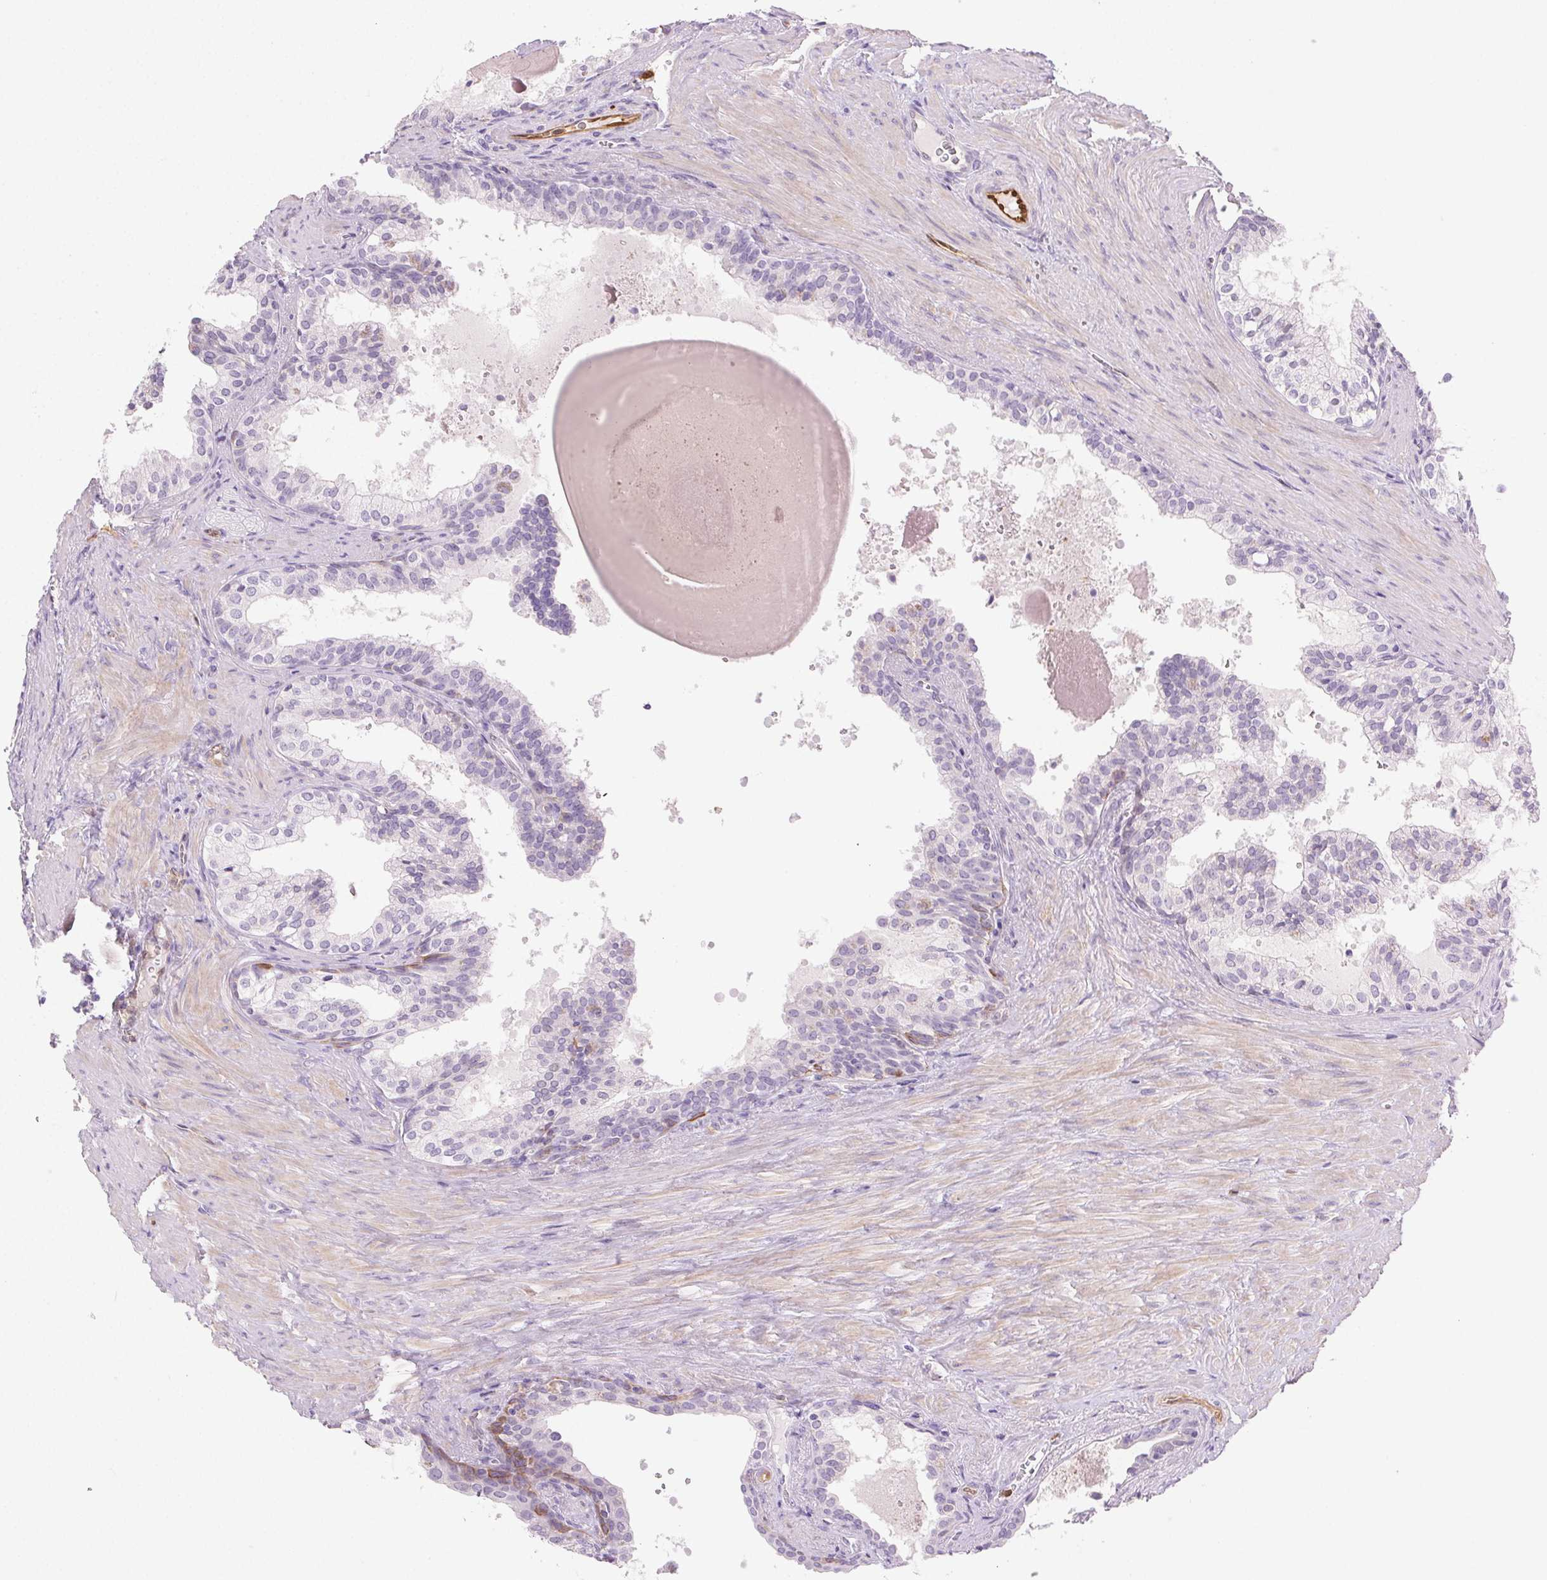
{"staining": {"intensity": "negative", "quantity": "none", "location": "none"}, "tissue": "prostate cancer", "cell_type": "Tumor cells", "image_type": "cancer", "snomed": [{"axis": "morphology", "description": "Adenocarcinoma, High grade"}, {"axis": "topography", "description": "Prostate"}], "caption": "A high-resolution micrograph shows IHC staining of prostate cancer, which demonstrates no significant positivity in tumor cells.", "gene": "TMEM45A", "patient": {"sex": "male", "age": 68}}